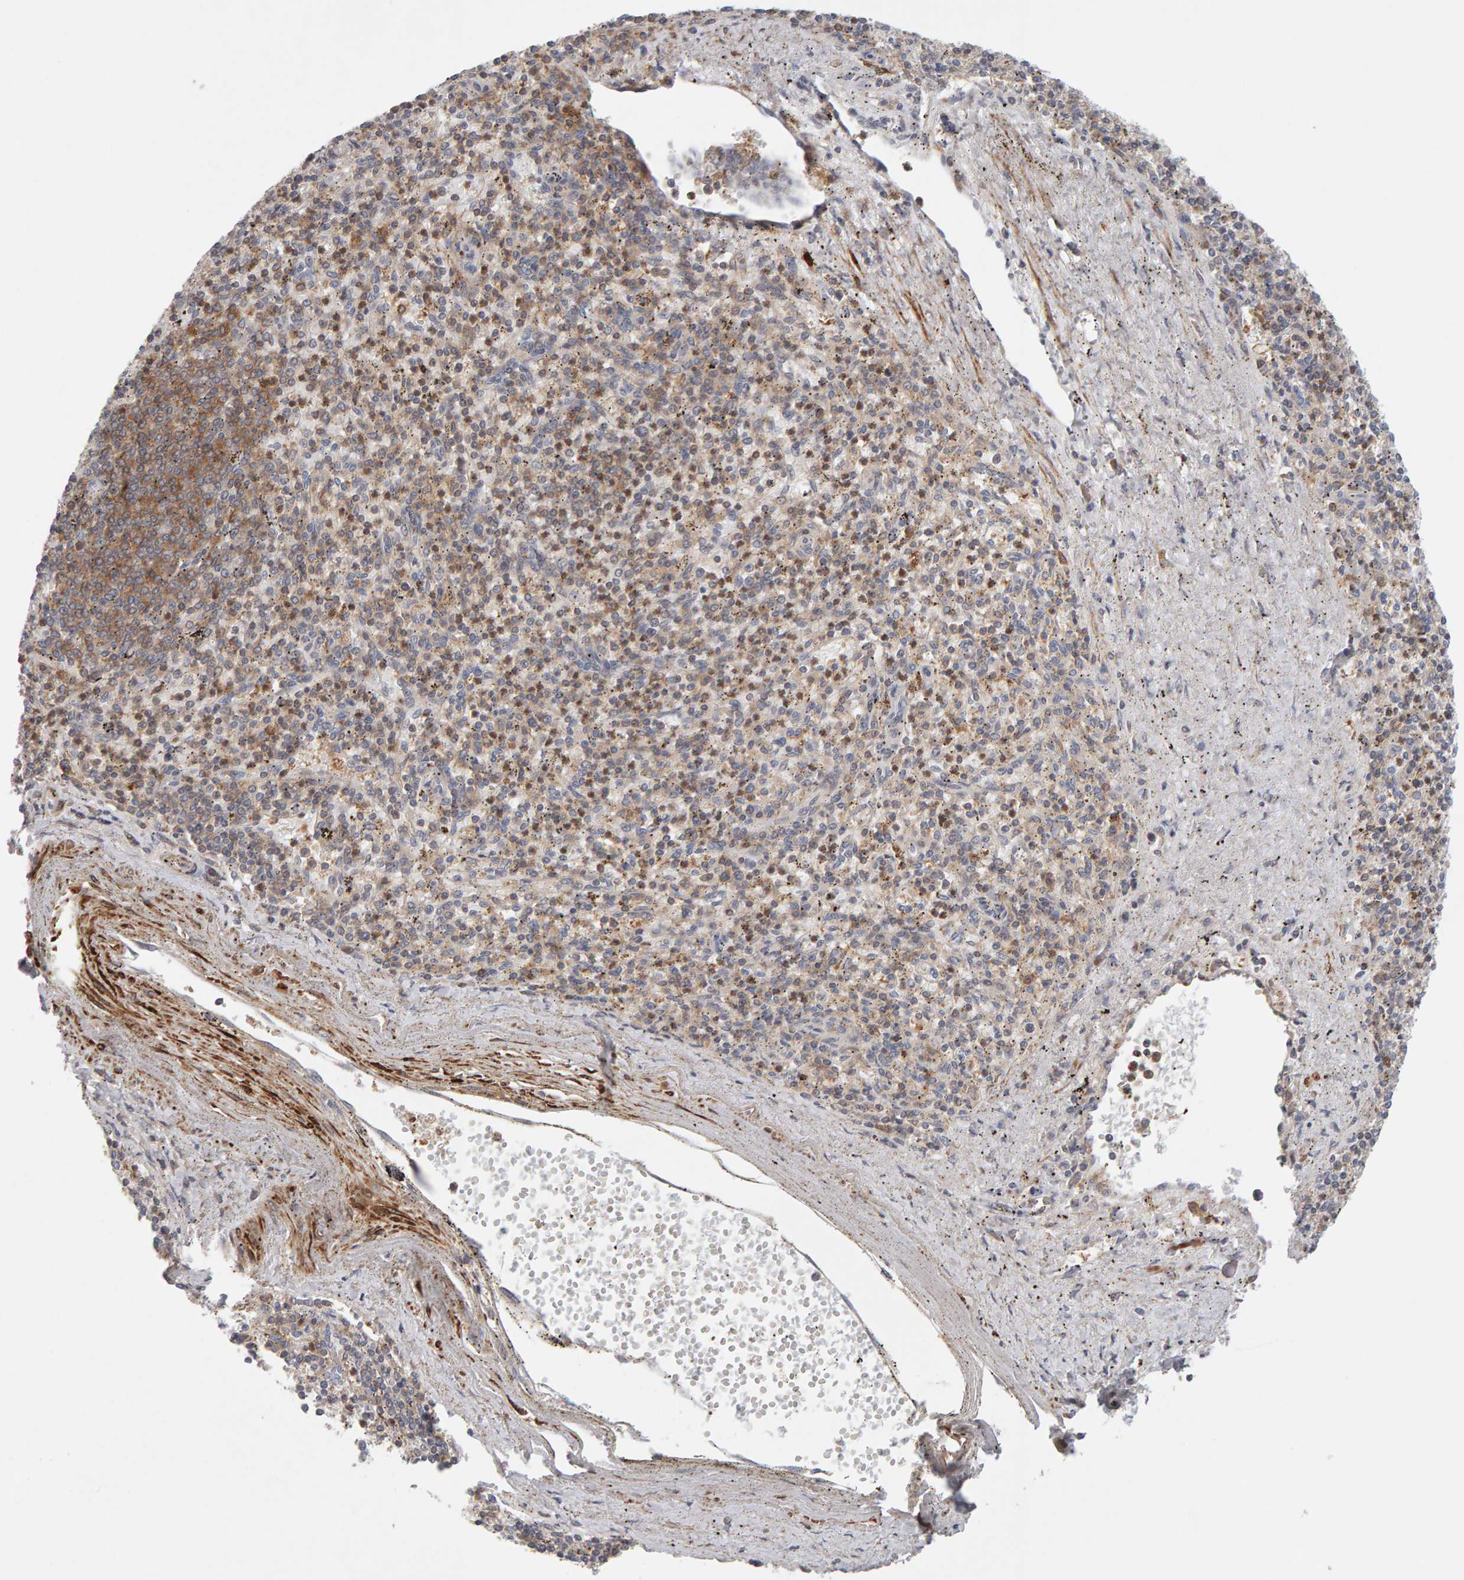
{"staining": {"intensity": "weak", "quantity": "25%-75%", "location": "cytoplasmic/membranous,nuclear"}, "tissue": "spleen", "cell_type": "Cells in red pulp", "image_type": "normal", "snomed": [{"axis": "morphology", "description": "Normal tissue, NOS"}, {"axis": "topography", "description": "Spleen"}], "caption": "Human spleen stained with a brown dye demonstrates weak cytoplasmic/membranous,nuclear positive staining in about 25%-75% of cells in red pulp.", "gene": "NUDCD1", "patient": {"sex": "male", "age": 72}}